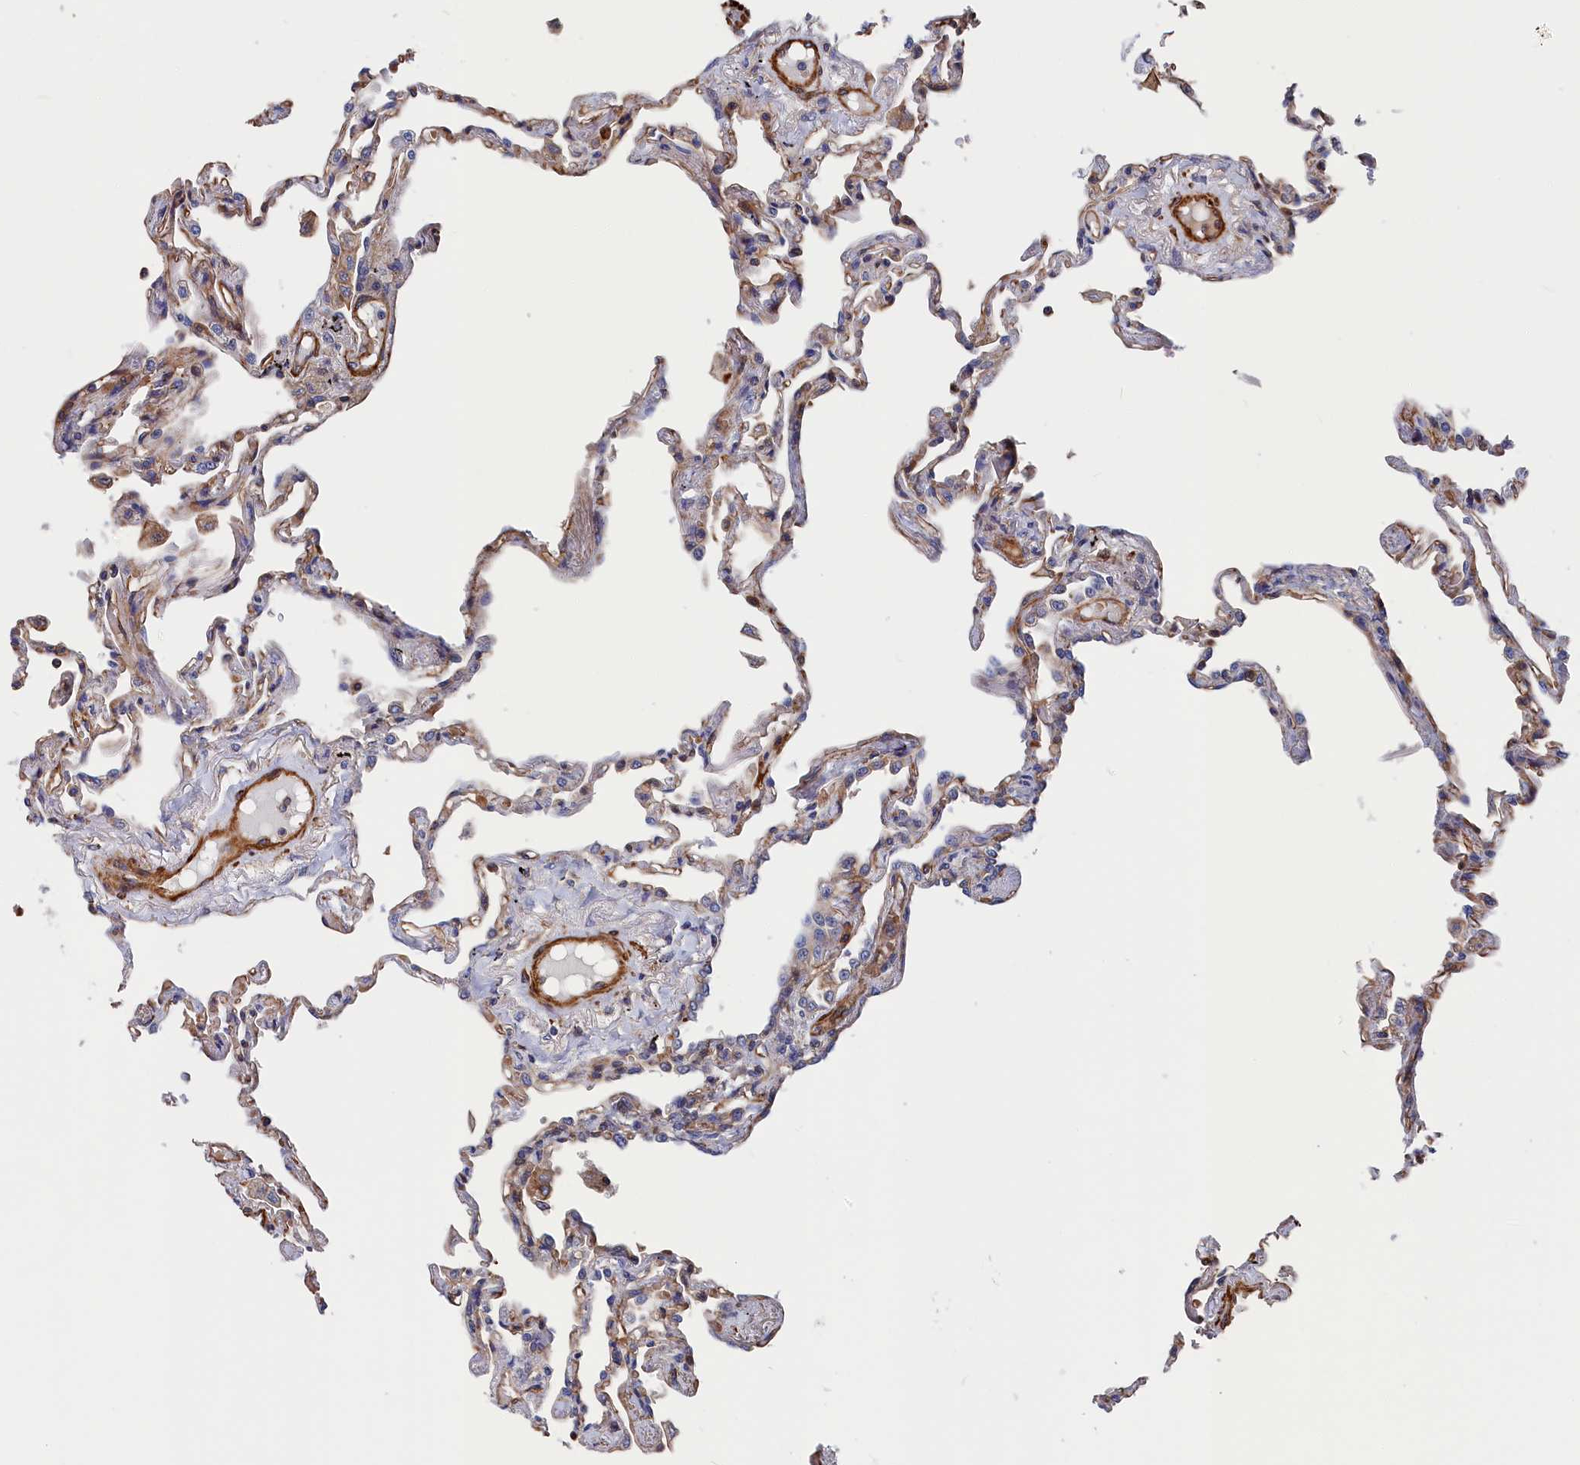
{"staining": {"intensity": "moderate", "quantity": "<25%", "location": "cytoplasmic/membranous"}, "tissue": "lung", "cell_type": "Alveolar cells", "image_type": "normal", "snomed": [{"axis": "morphology", "description": "Normal tissue, NOS"}, {"axis": "topography", "description": "Lung"}], "caption": "The immunohistochemical stain labels moderate cytoplasmic/membranous expression in alveolar cells of unremarkable lung. Immunohistochemistry (ihc) stains the protein in brown and the nuclei are stained blue.", "gene": "LDHD", "patient": {"sex": "female", "age": 67}}